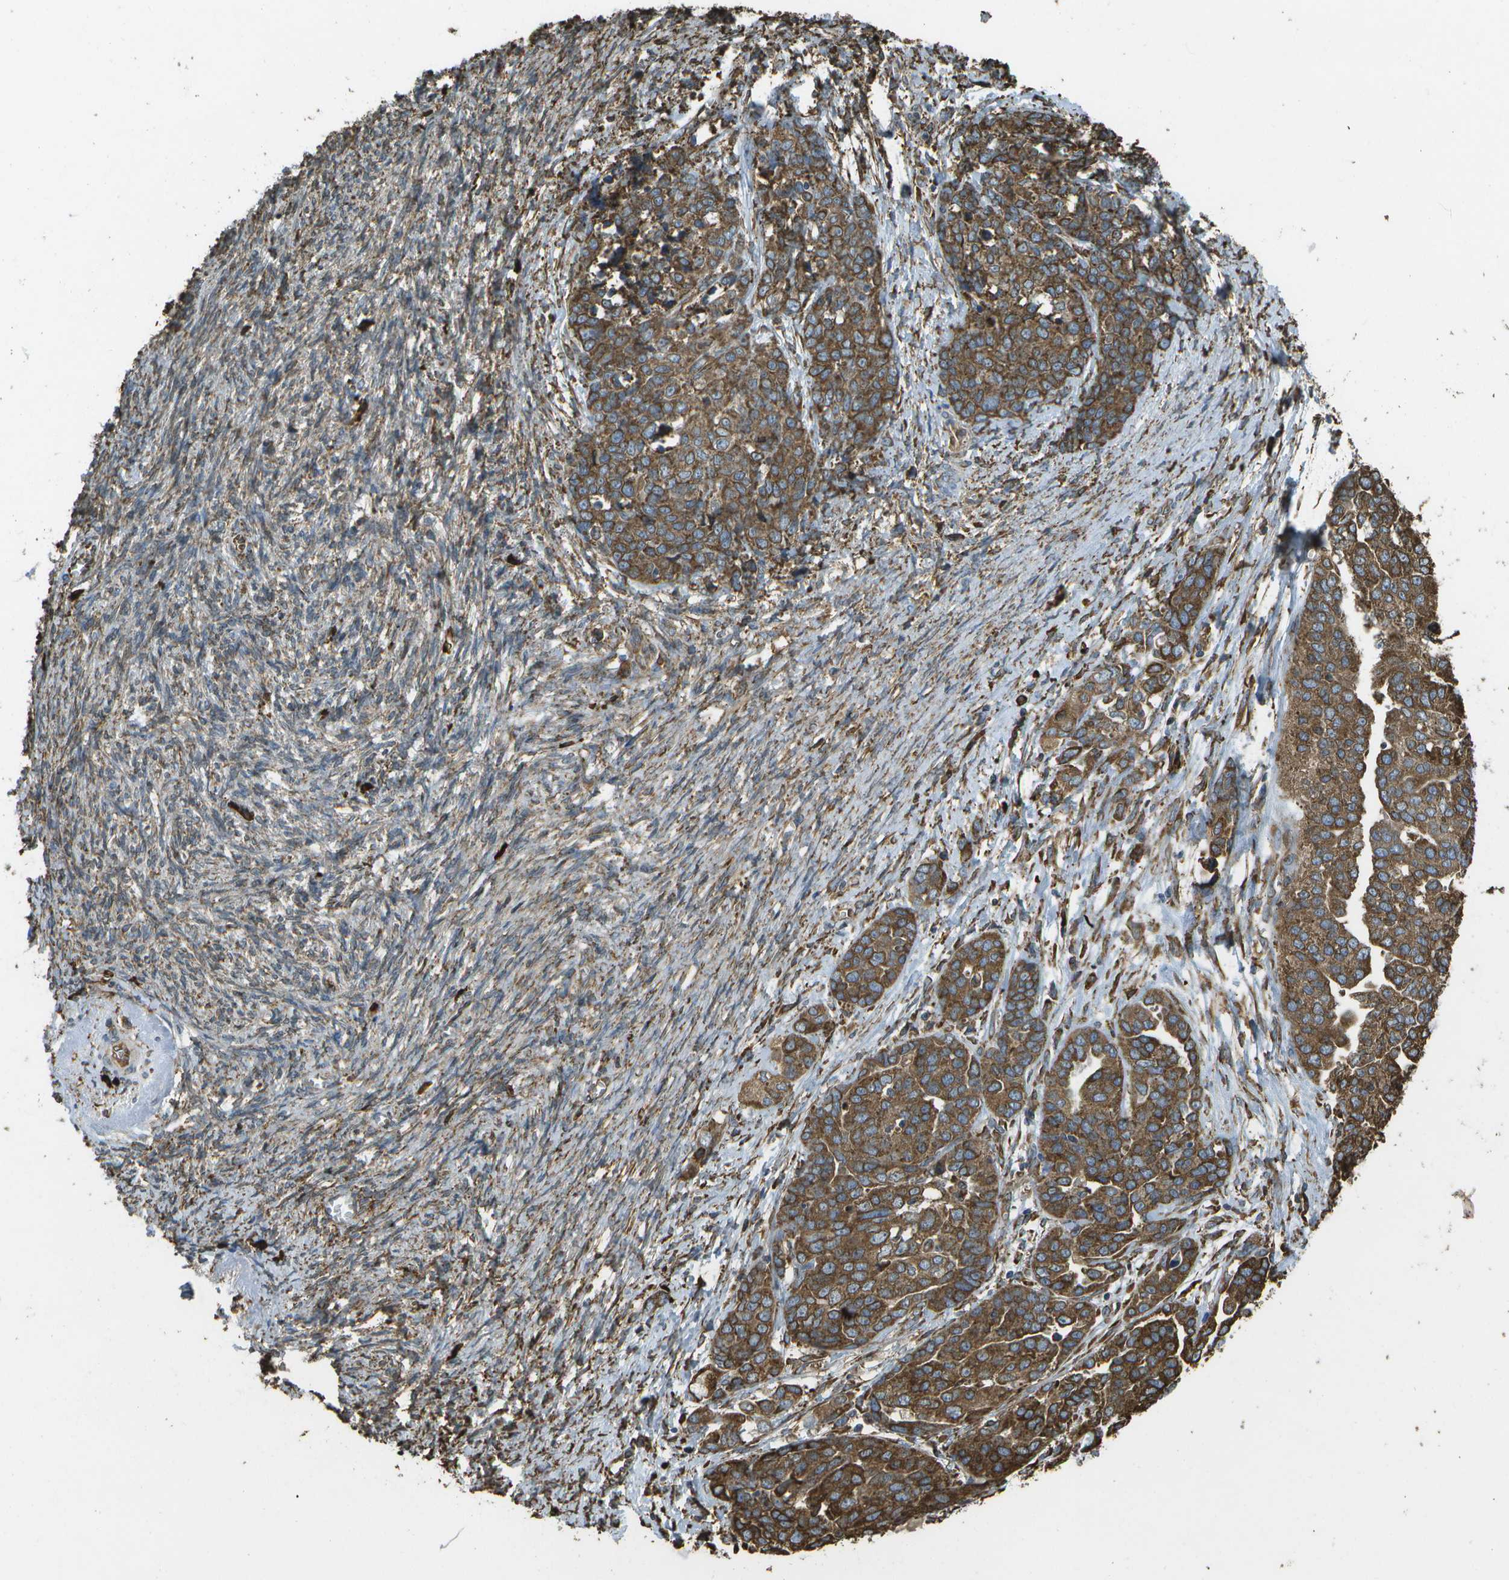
{"staining": {"intensity": "strong", "quantity": ">75%", "location": "cytoplasmic/membranous"}, "tissue": "ovarian cancer", "cell_type": "Tumor cells", "image_type": "cancer", "snomed": [{"axis": "morphology", "description": "Cystadenocarcinoma, serous, NOS"}, {"axis": "topography", "description": "Ovary"}], "caption": "A high amount of strong cytoplasmic/membranous positivity is seen in about >75% of tumor cells in ovarian cancer (serous cystadenocarcinoma) tissue. (Stains: DAB (3,3'-diaminobenzidine) in brown, nuclei in blue, Microscopy: brightfield microscopy at high magnification).", "gene": "PDIA4", "patient": {"sex": "female", "age": 44}}